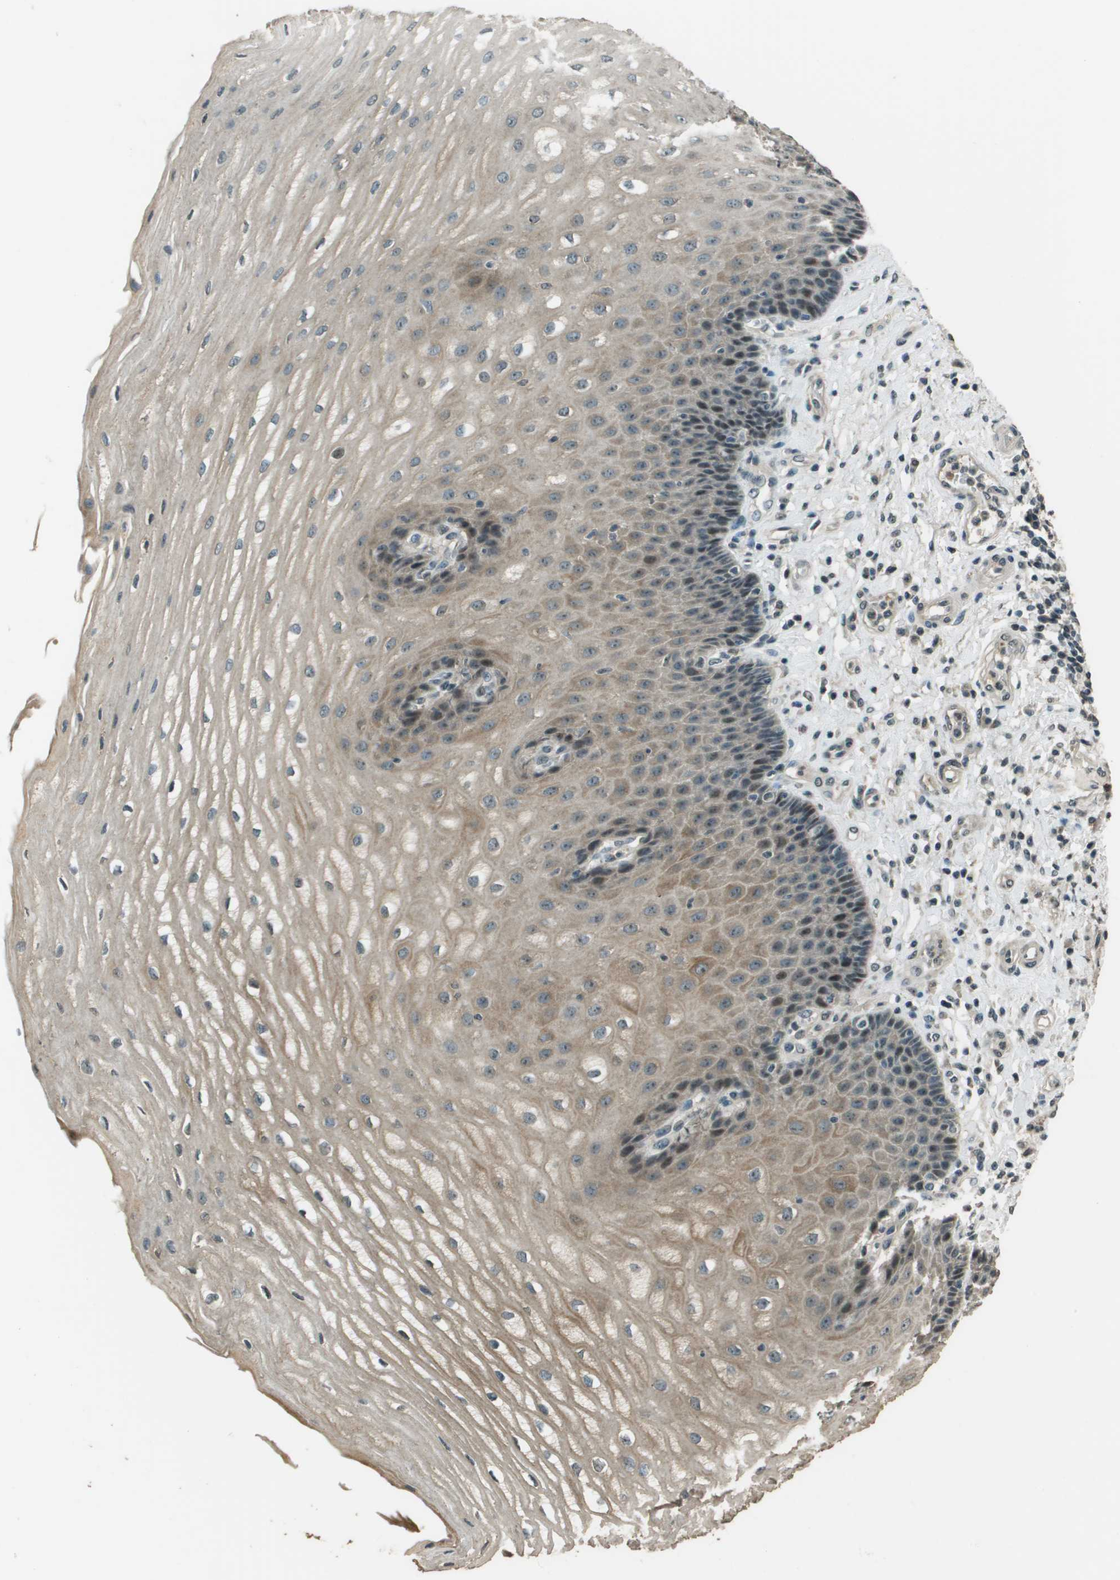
{"staining": {"intensity": "moderate", "quantity": "25%-75%", "location": "cytoplasmic/membranous"}, "tissue": "esophagus", "cell_type": "Squamous epithelial cells", "image_type": "normal", "snomed": [{"axis": "morphology", "description": "Normal tissue, NOS"}, {"axis": "topography", "description": "Esophagus"}], "caption": "Squamous epithelial cells exhibit medium levels of moderate cytoplasmic/membranous expression in approximately 25%-75% of cells in unremarkable human esophagus.", "gene": "SDC3", "patient": {"sex": "male", "age": 54}}